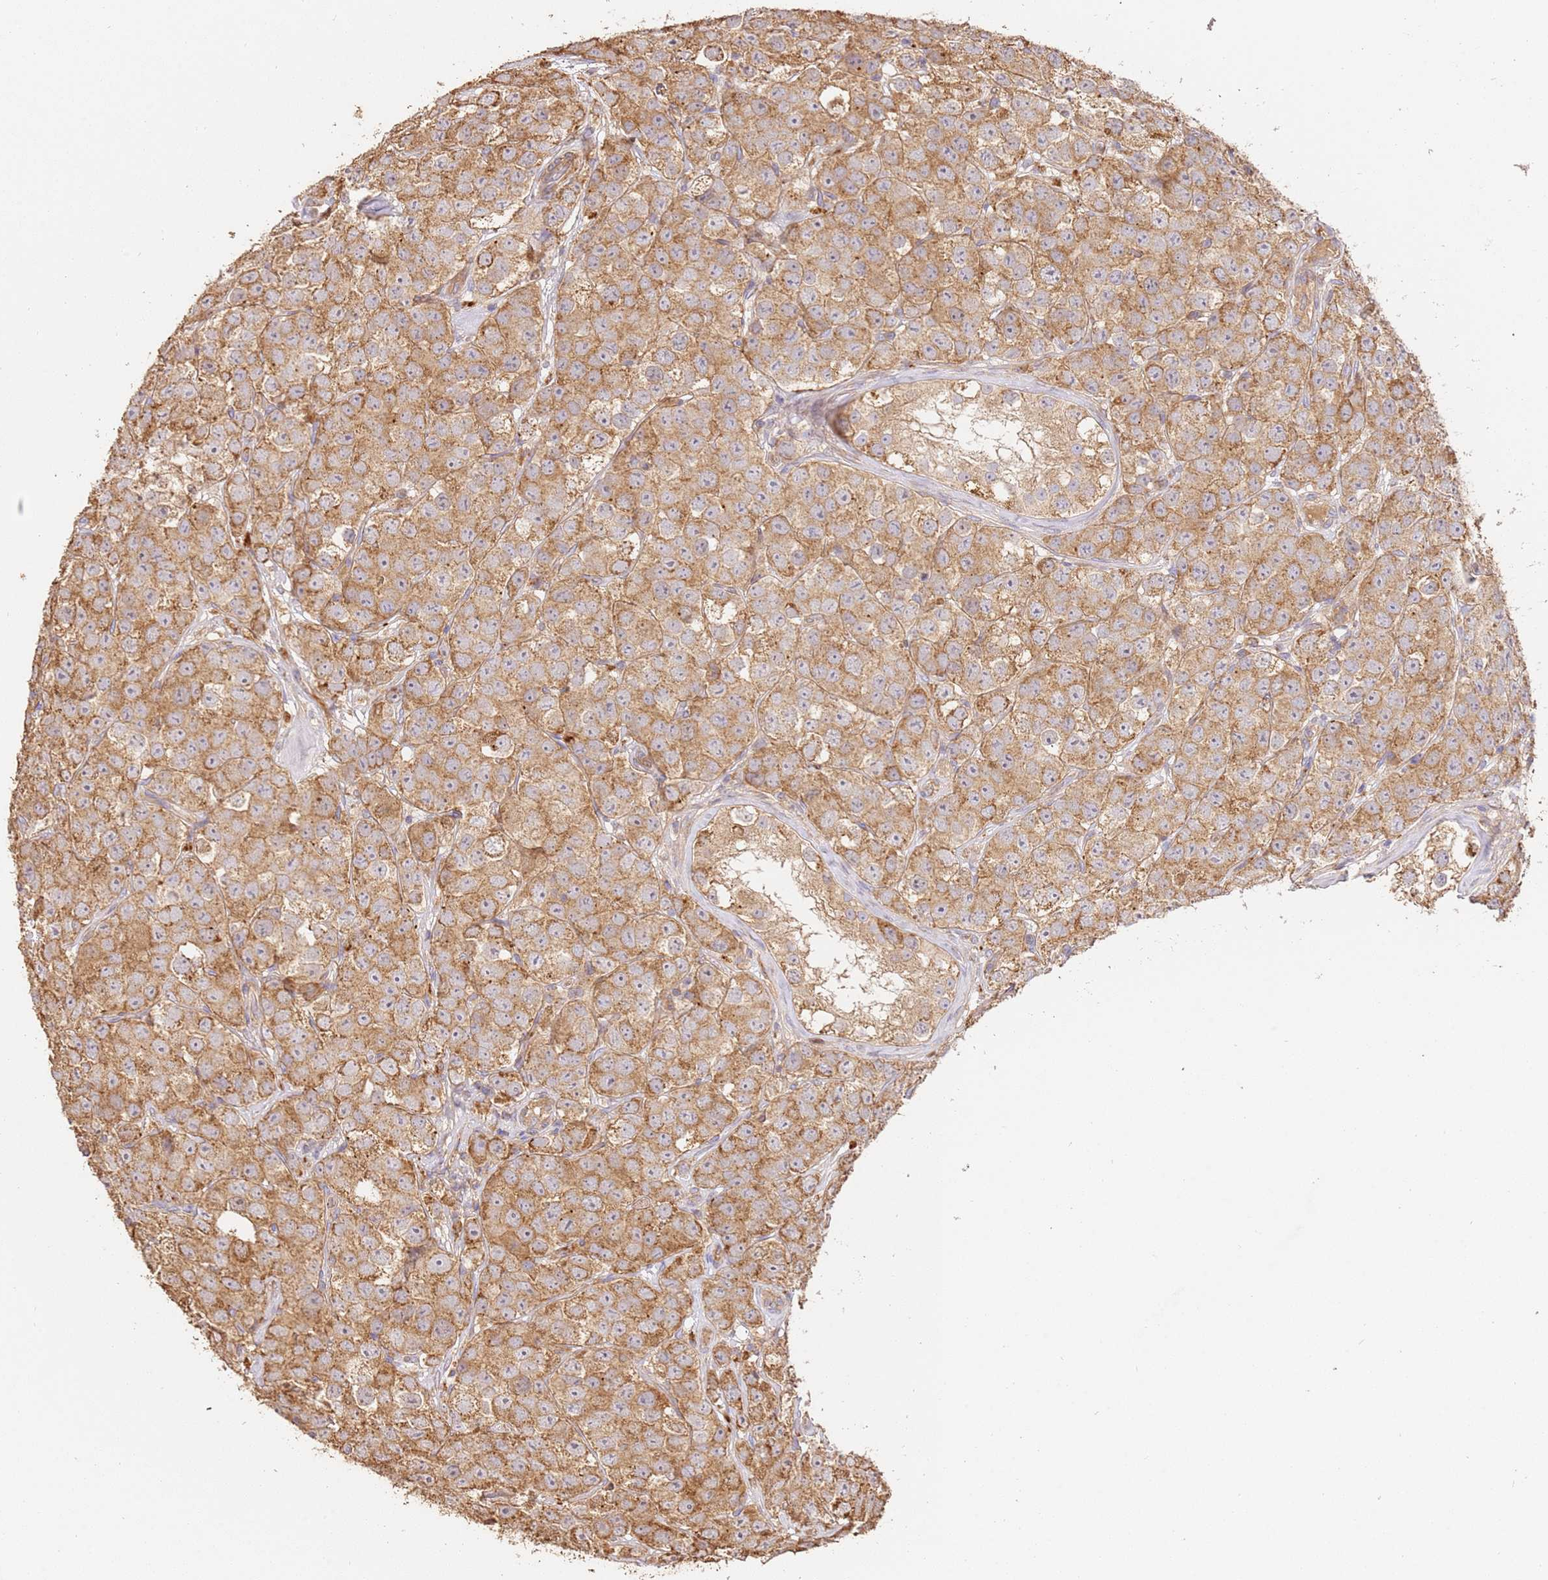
{"staining": {"intensity": "moderate", "quantity": ">75%", "location": "cytoplasmic/membranous"}, "tissue": "testis cancer", "cell_type": "Tumor cells", "image_type": "cancer", "snomed": [{"axis": "morphology", "description": "Seminoma, NOS"}, {"axis": "topography", "description": "Testis"}], "caption": "IHC of seminoma (testis) reveals medium levels of moderate cytoplasmic/membranous staining in approximately >75% of tumor cells. The protein is stained brown, and the nuclei are stained in blue (DAB IHC with brightfield microscopy, high magnification).", "gene": "CEP55", "patient": {"sex": "male", "age": 28}}